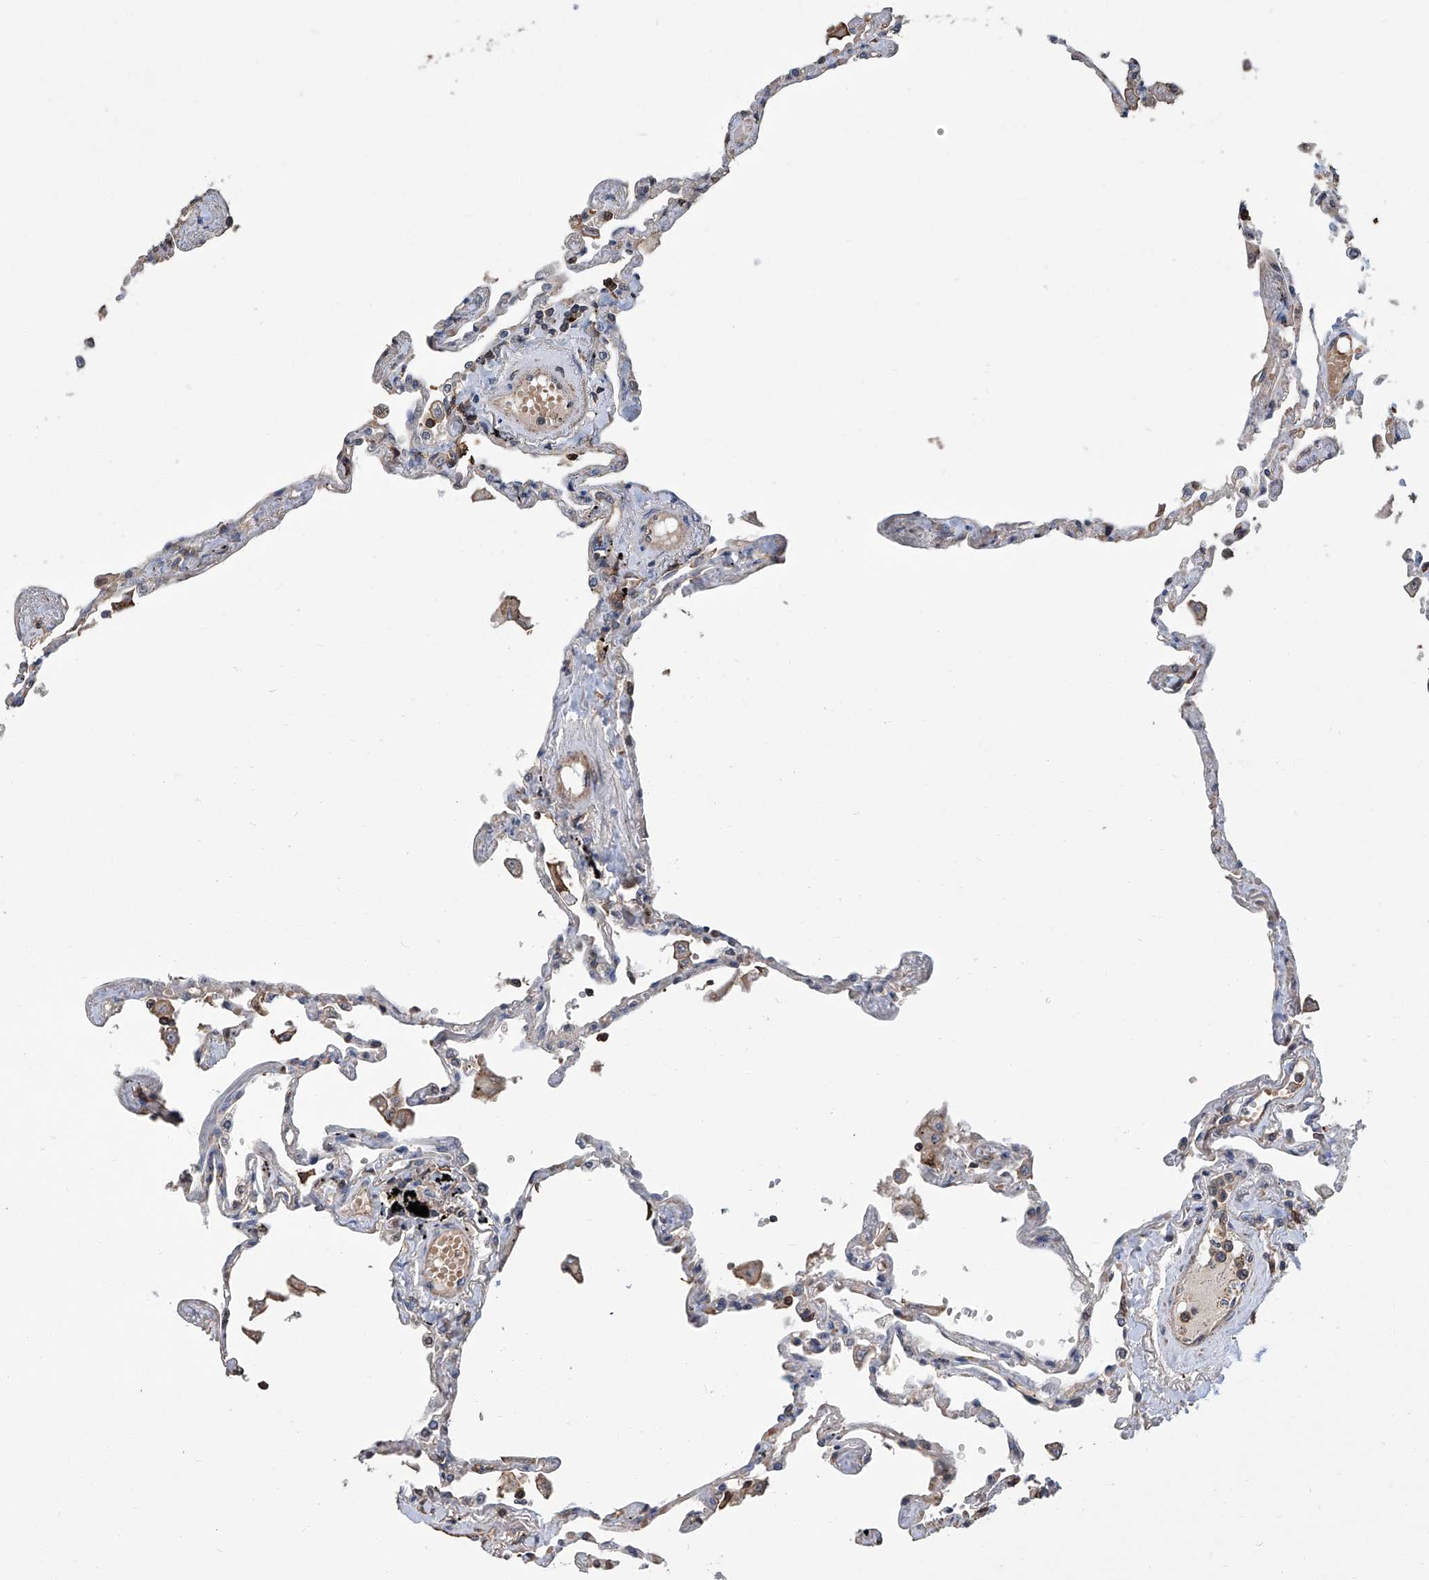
{"staining": {"intensity": "negative", "quantity": "none", "location": "none"}, "tissue": "lung", "cell_type": "Alveolar cells", "image_type": "normal", "snomed": [{"axis": "morphology", "description": "Normal tissue, NOS"}, {"axis": "topography", "description": "Lung"}], "caption": "Immunohistochemistry (IHC) of benign lung displays no expression in alveolar cells. (DAB immunohistochemistry (IHC) with hematoxylin counter stain).", "gene": "GPT", "patient": {"sex": "female", "age": 67}}